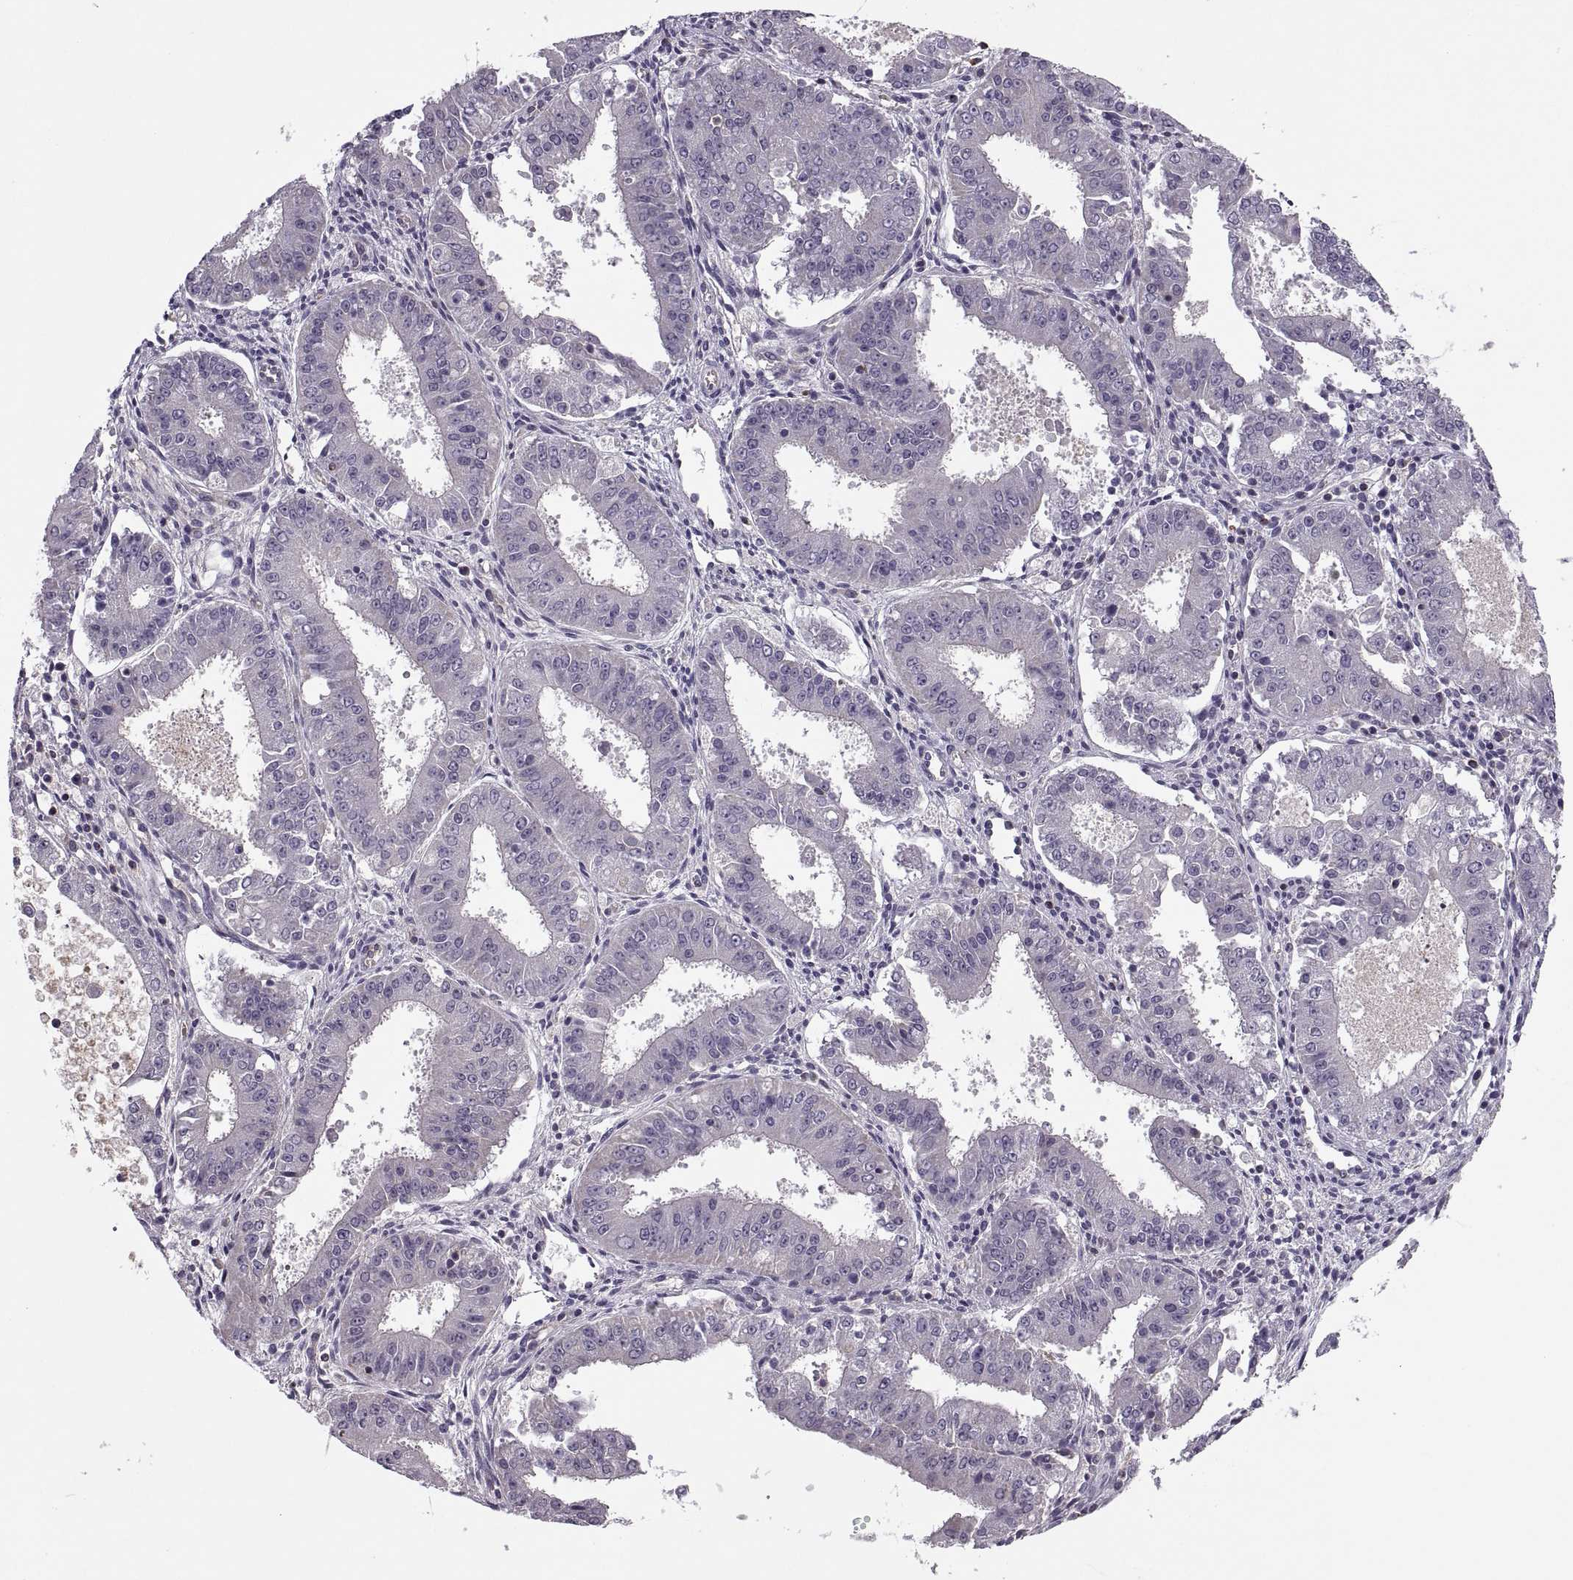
{"staining": {"intensity": "negative", "quantity": "none", "location": "none"}, "tissue": "ovarian cancer", "cell_type": "Tumor cells", "image_type": "cancer", "snomed": [{"axis": "morphology", "description": "Carcinoma, endometroid"}, {"axis": "topography", "description": "Ovary"}], "caption": "The immunohistochemistry (IHC) micrograph has no significant positivity in tumor cells of ovarian endometroid carcinoma tissue.", "gene": "SLC2A3", "patient": {"sex": "female", "age": 42}}